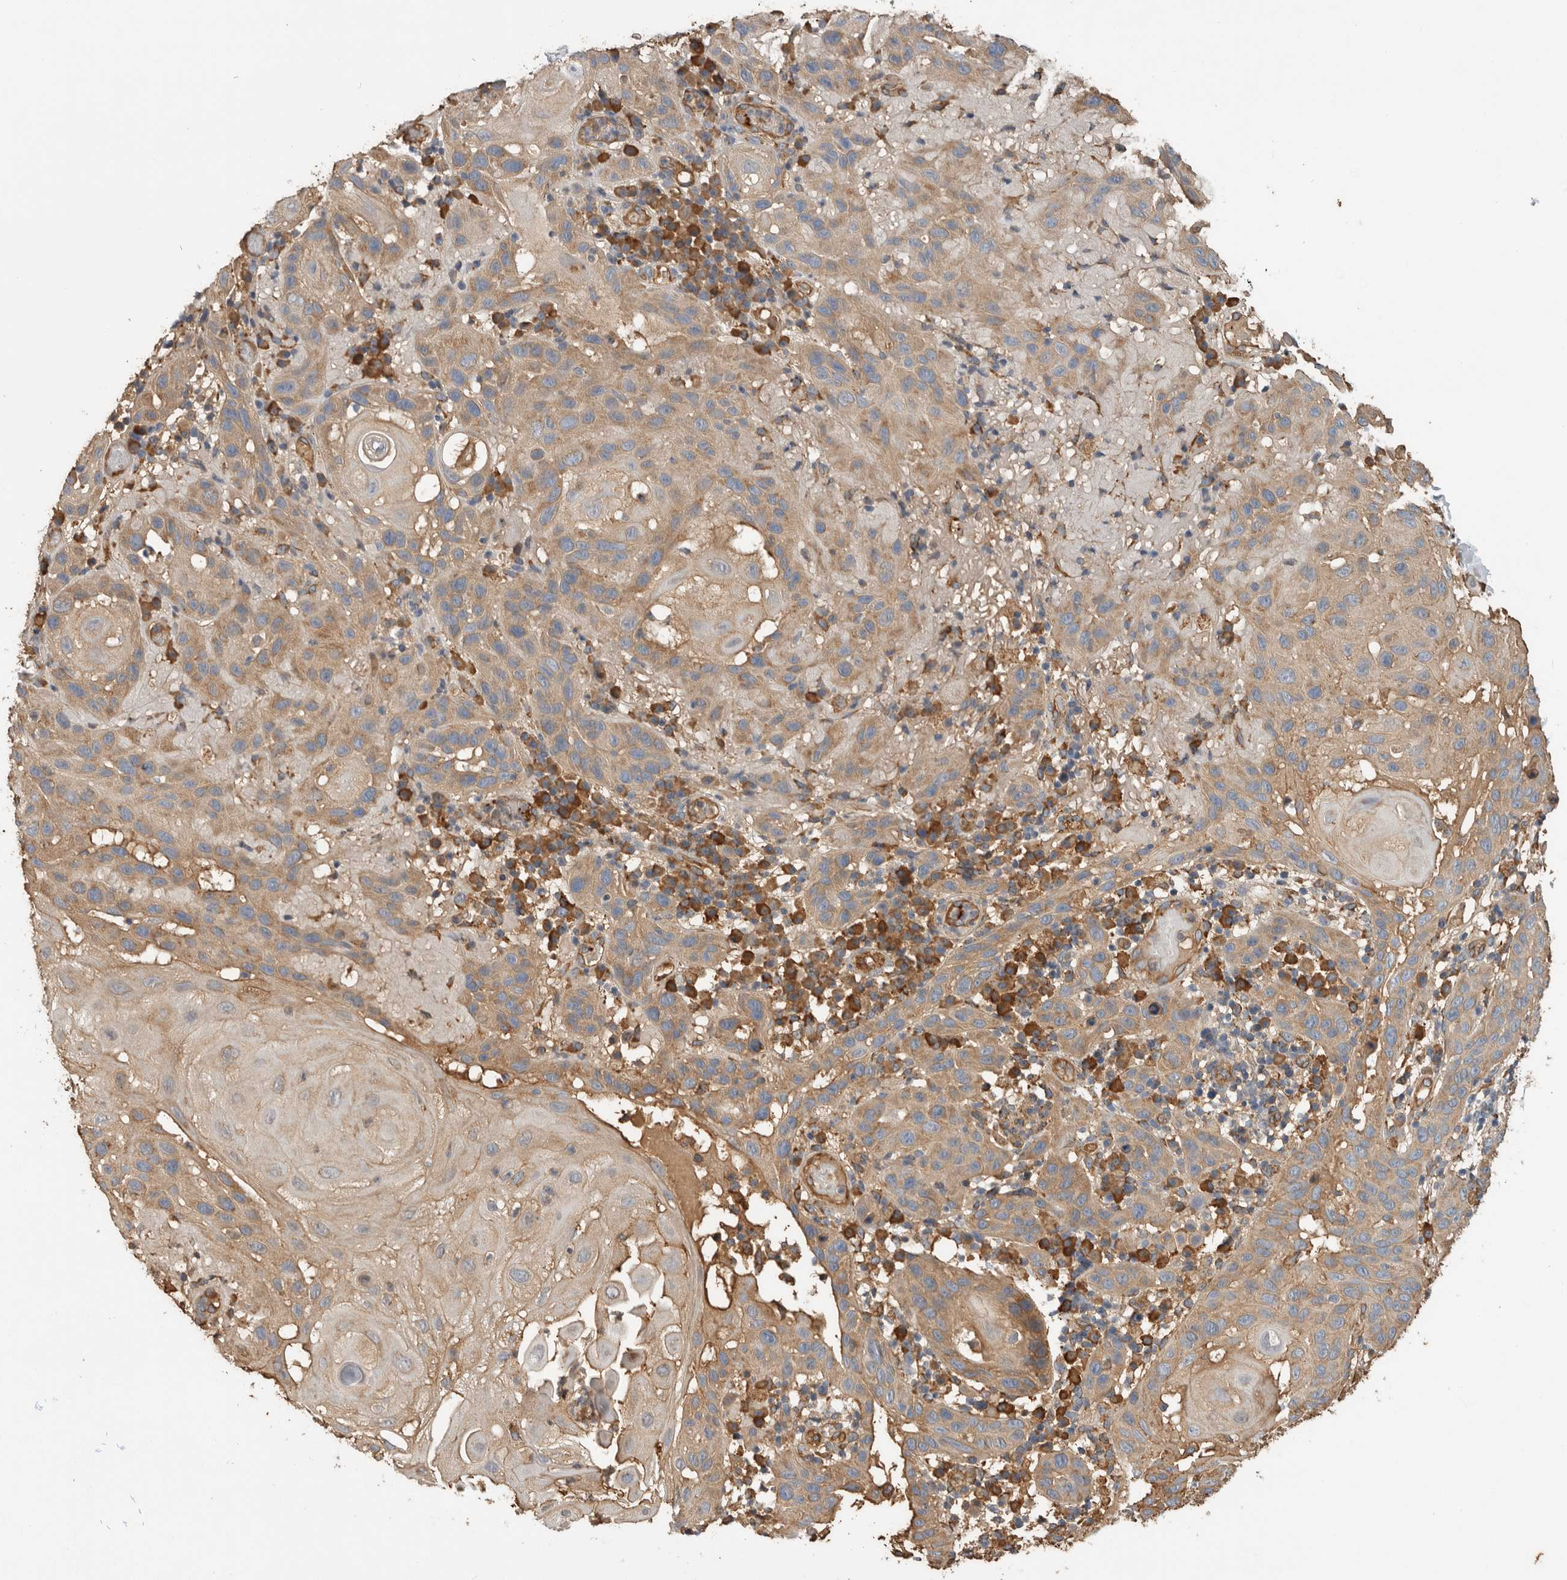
{"staining": {"intensity": "moderate", "quantity": ">75%", "location": "cytoplasmic/membranous"}, "tissue": "skin cancer", "cell_type": "Tumor cells", "image_type": "cancer", "snomed": [{"axis": "morphology", "description": "Normal tissue, NOS"}, {"axis": "morphology", "description": "Squamous cell carcinoma, NOS"}, {"axis": "topography", "description": "Skin"}], "caption": "The photomicrograph demonstrates immunohistochemical staining of squamous cell carcinoma (skin). There is moderate cytoplasmic/membranous staining is appreciated in about >75% of tumor cells. The staining was performed using DAB (3,3'-diaminobenzidine) to visualize the protein expression in brown, while the nuclei were stained in blue with hematoxylin (Magnification: 20x).", "gene": "CDC42BPB", "patient": {"sex": "female", "age": 96}}